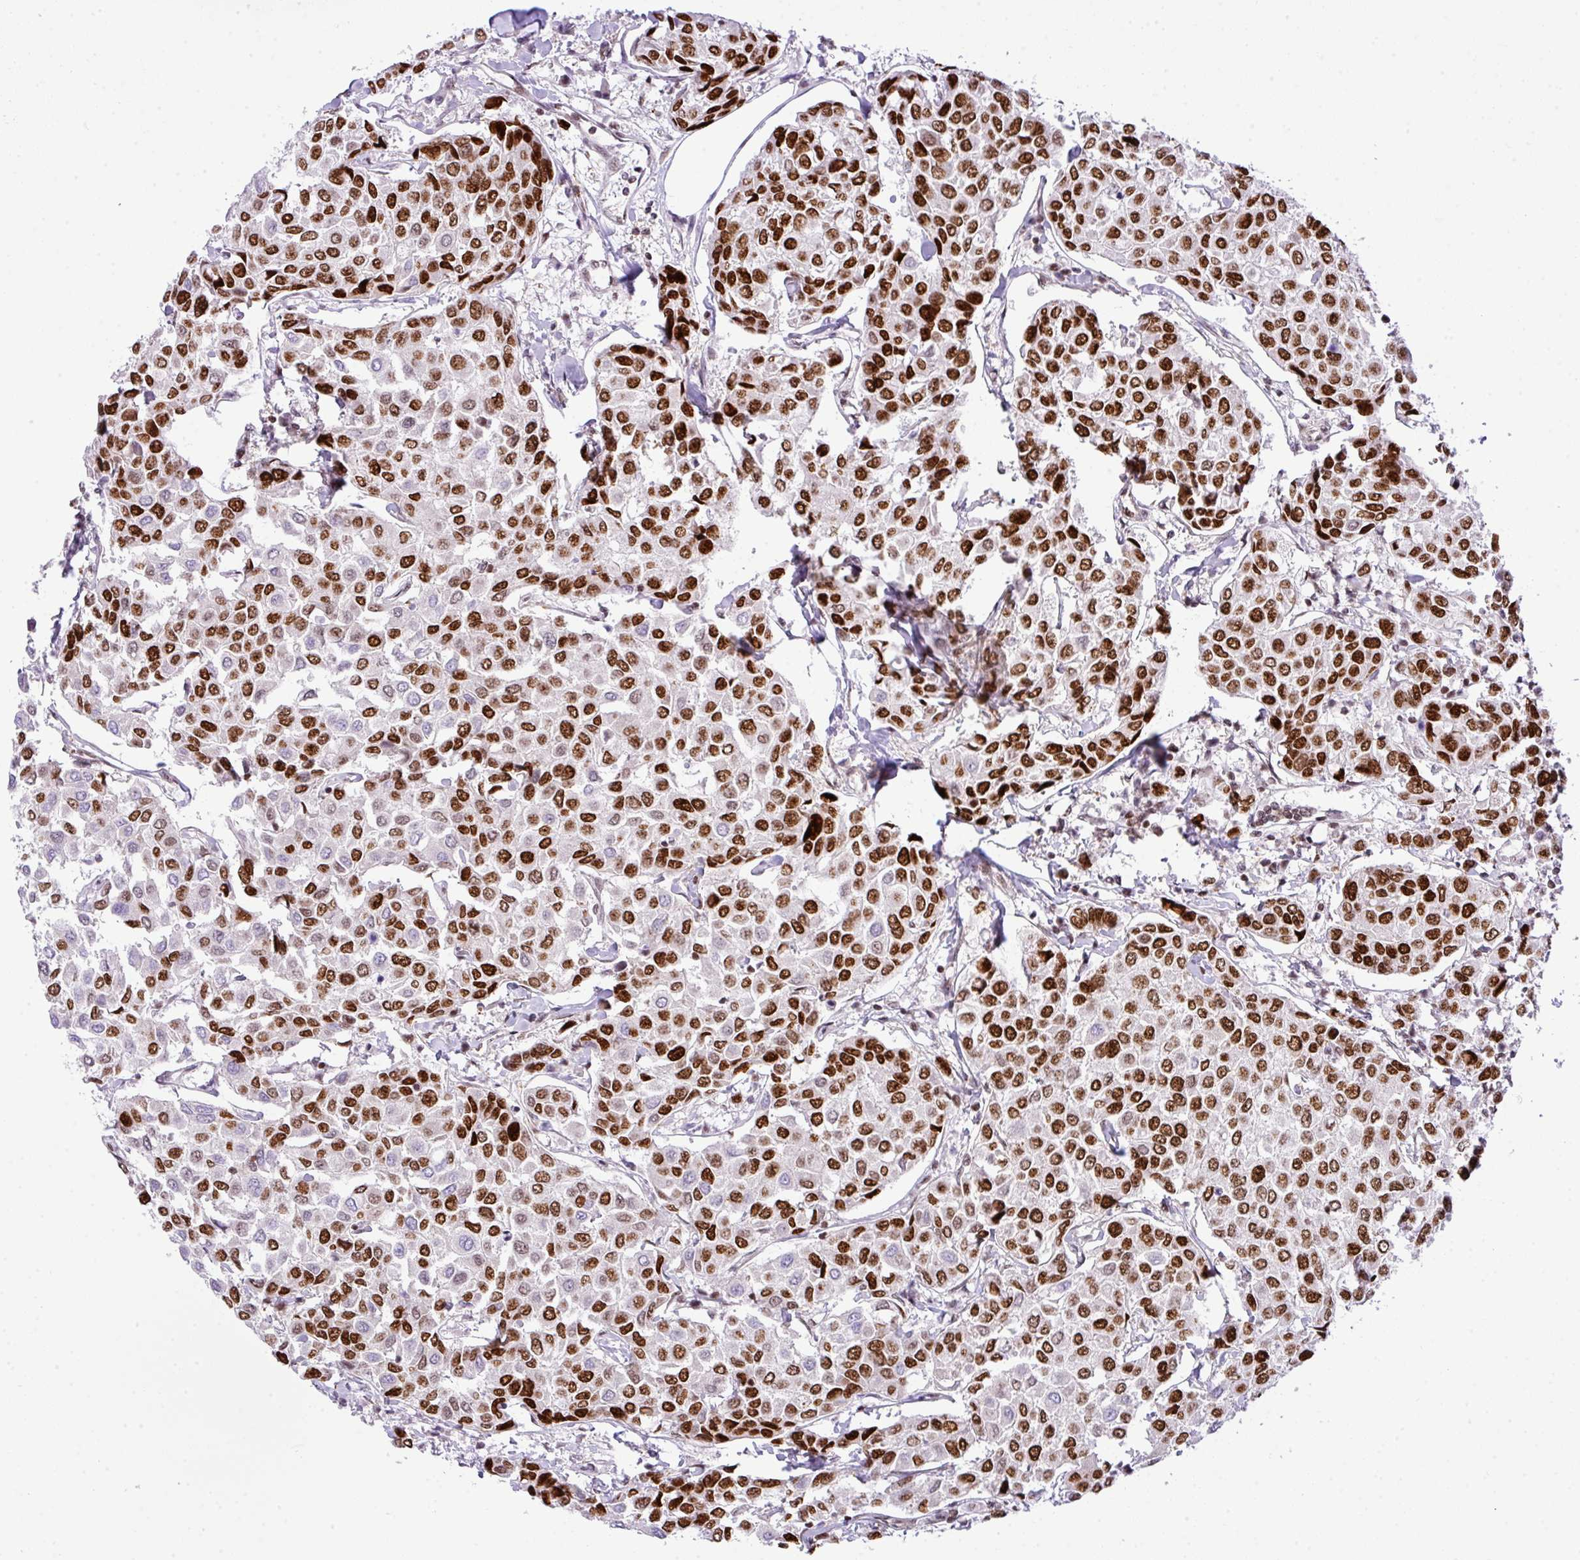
{"staining": {"intensity": "strong", "quantity": ">75%", "location": "nuclear"}, "tissue": "breast cancer", "cell_type": "Tumor cells", "image_type": "cancer", "snomed": [{"axis": "morphology", "description": "Duct carcinoma"}, {"axis": "topography", "description": "Breast"}], "caption": "Immunohistochemical staining of breast cancer (intraductal carcinoma) exhibits high levels of strong nuclear staining in about >75% of tumor cells.", "gene": "CCDC137", "patient": {"sex": "female", "age": 55}}